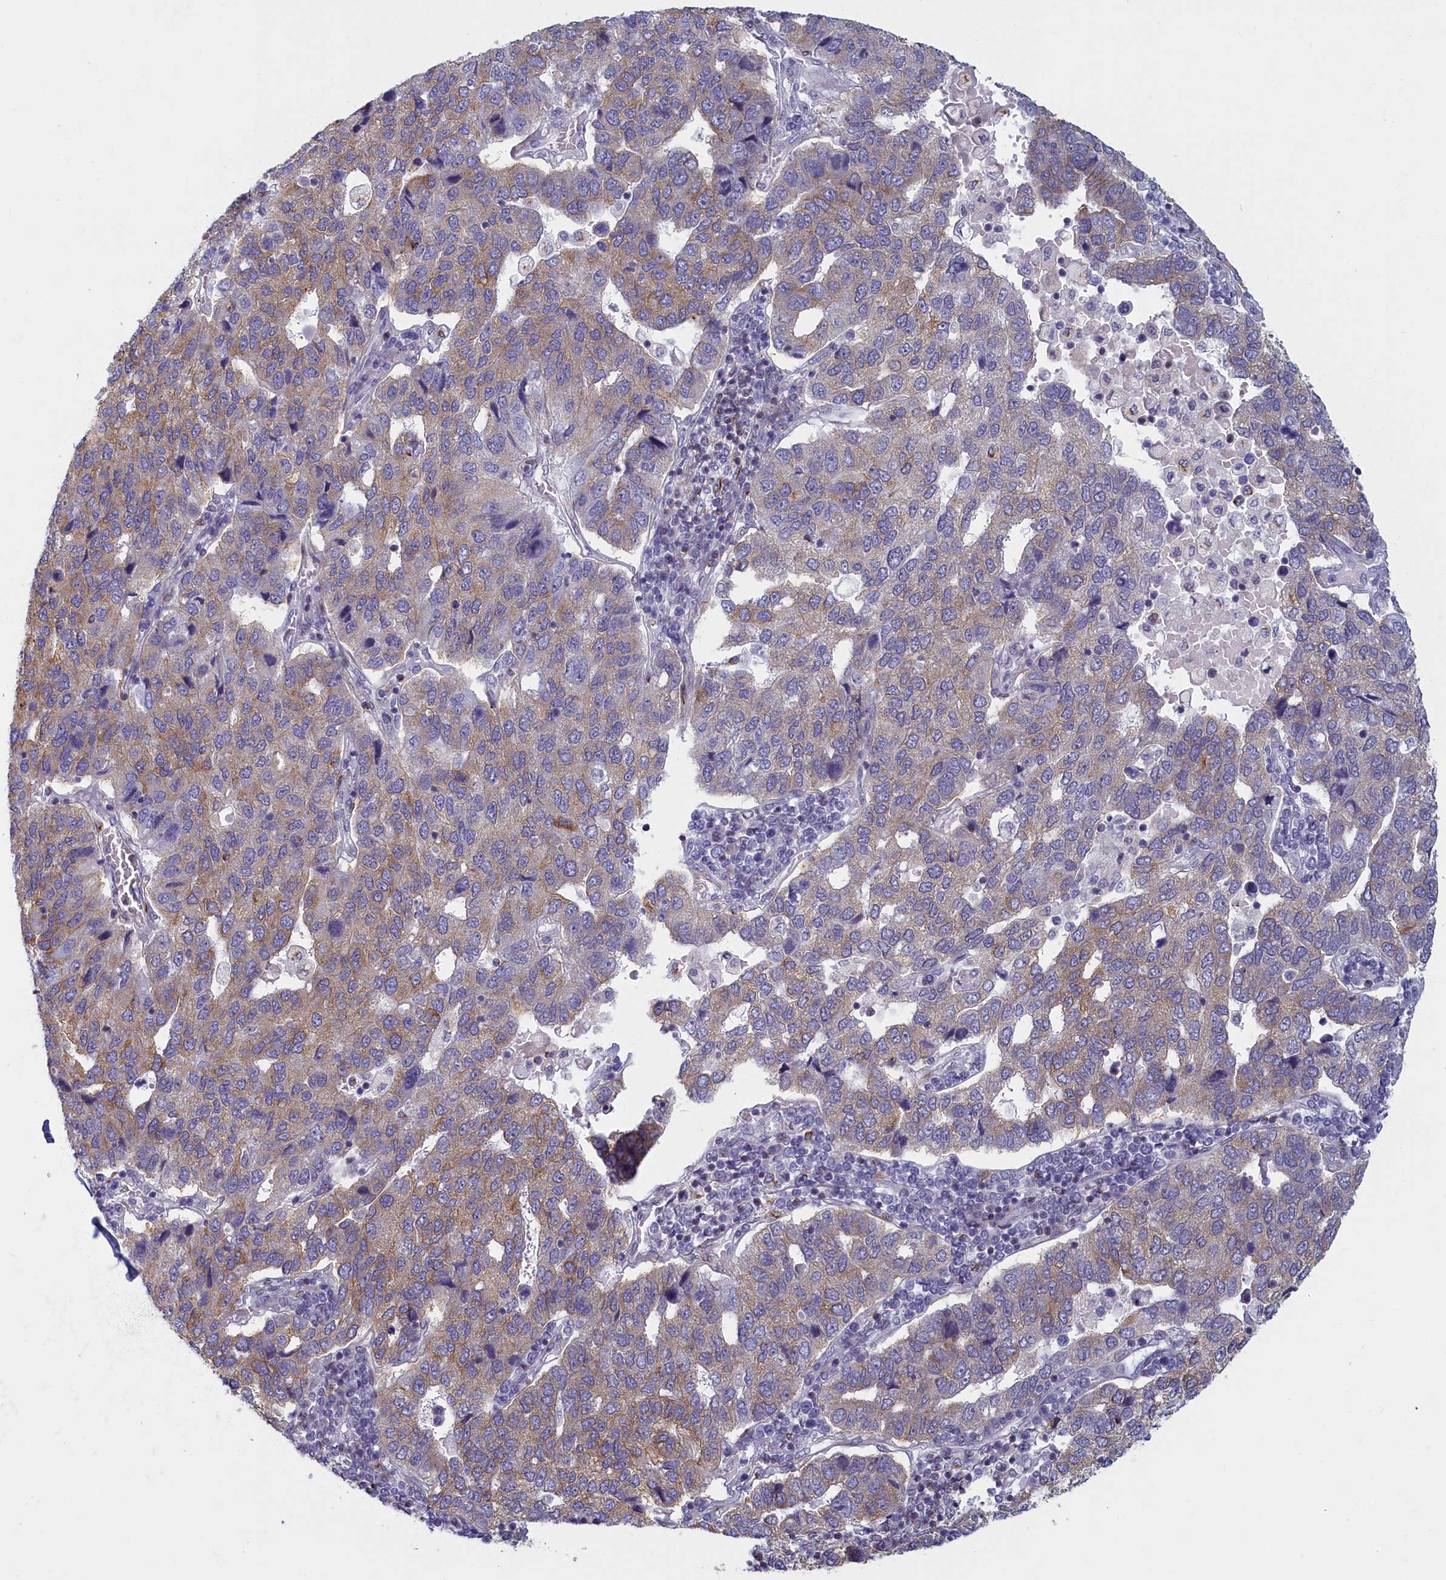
{"staining": {"intensity": "weak", "quantity": "25%-75%", "location": "cytoplasmic/membranous"}, "tissue": "pancreatic cancer", "cell_type": "Tumor cells", "image_type": "cancer", "snomed": [{"axis": "morphology", "description": "Adenocarcinoma, NOS"}, {"axis": "topography", "description": "Pancreas"}], "caption": "Pancreatic cancer tissue shows weak cytoplasmic/membranous positivity in approximately 25%-75% of tumor cells, visualized by immunohistochemistry.", "gene": "NOL10", "patient": {"sex": "female", "age": 61}}